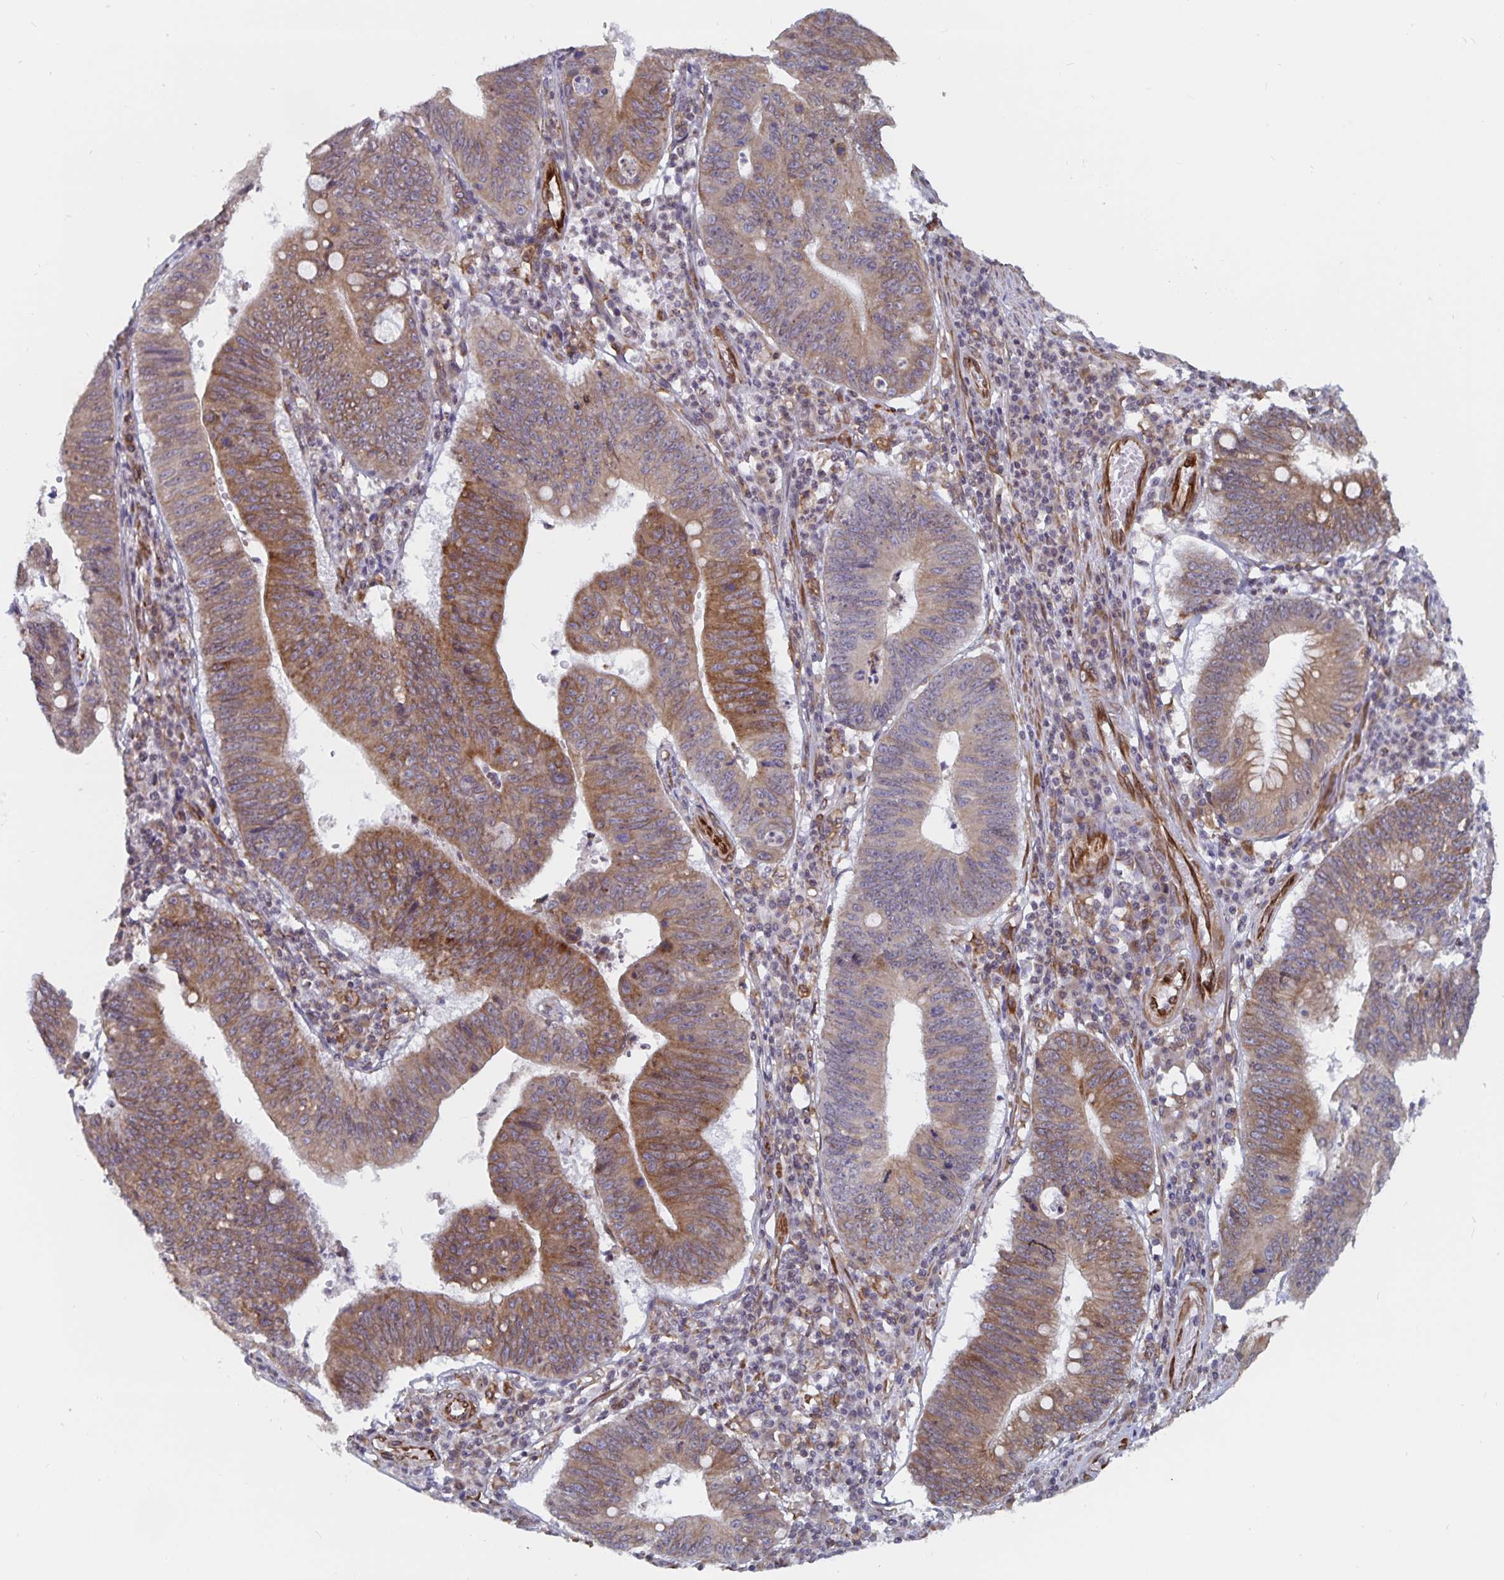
{"staining": {"intensity": "moderate", "quantity": ">75%", "location": "cytoplasmic/membranous"}, "tissue": "stomach cancer", "cell_type": "Tumor cells", "image_type": "cancer", "snomed": [{"axis": "morphology", "description": "Adenocarcinoma, NOS"}, {"axis": "topography", "description": "Stomach"}], "caption": "Stomach adenocarcinoma was stained to show a protein in brown. There is medium levels of moderate cytoplasmic/membranous expression in approximately >75% of tumor cells.", "gene": "BCAP29", "patient": {"sex": "male", "age": 59}}